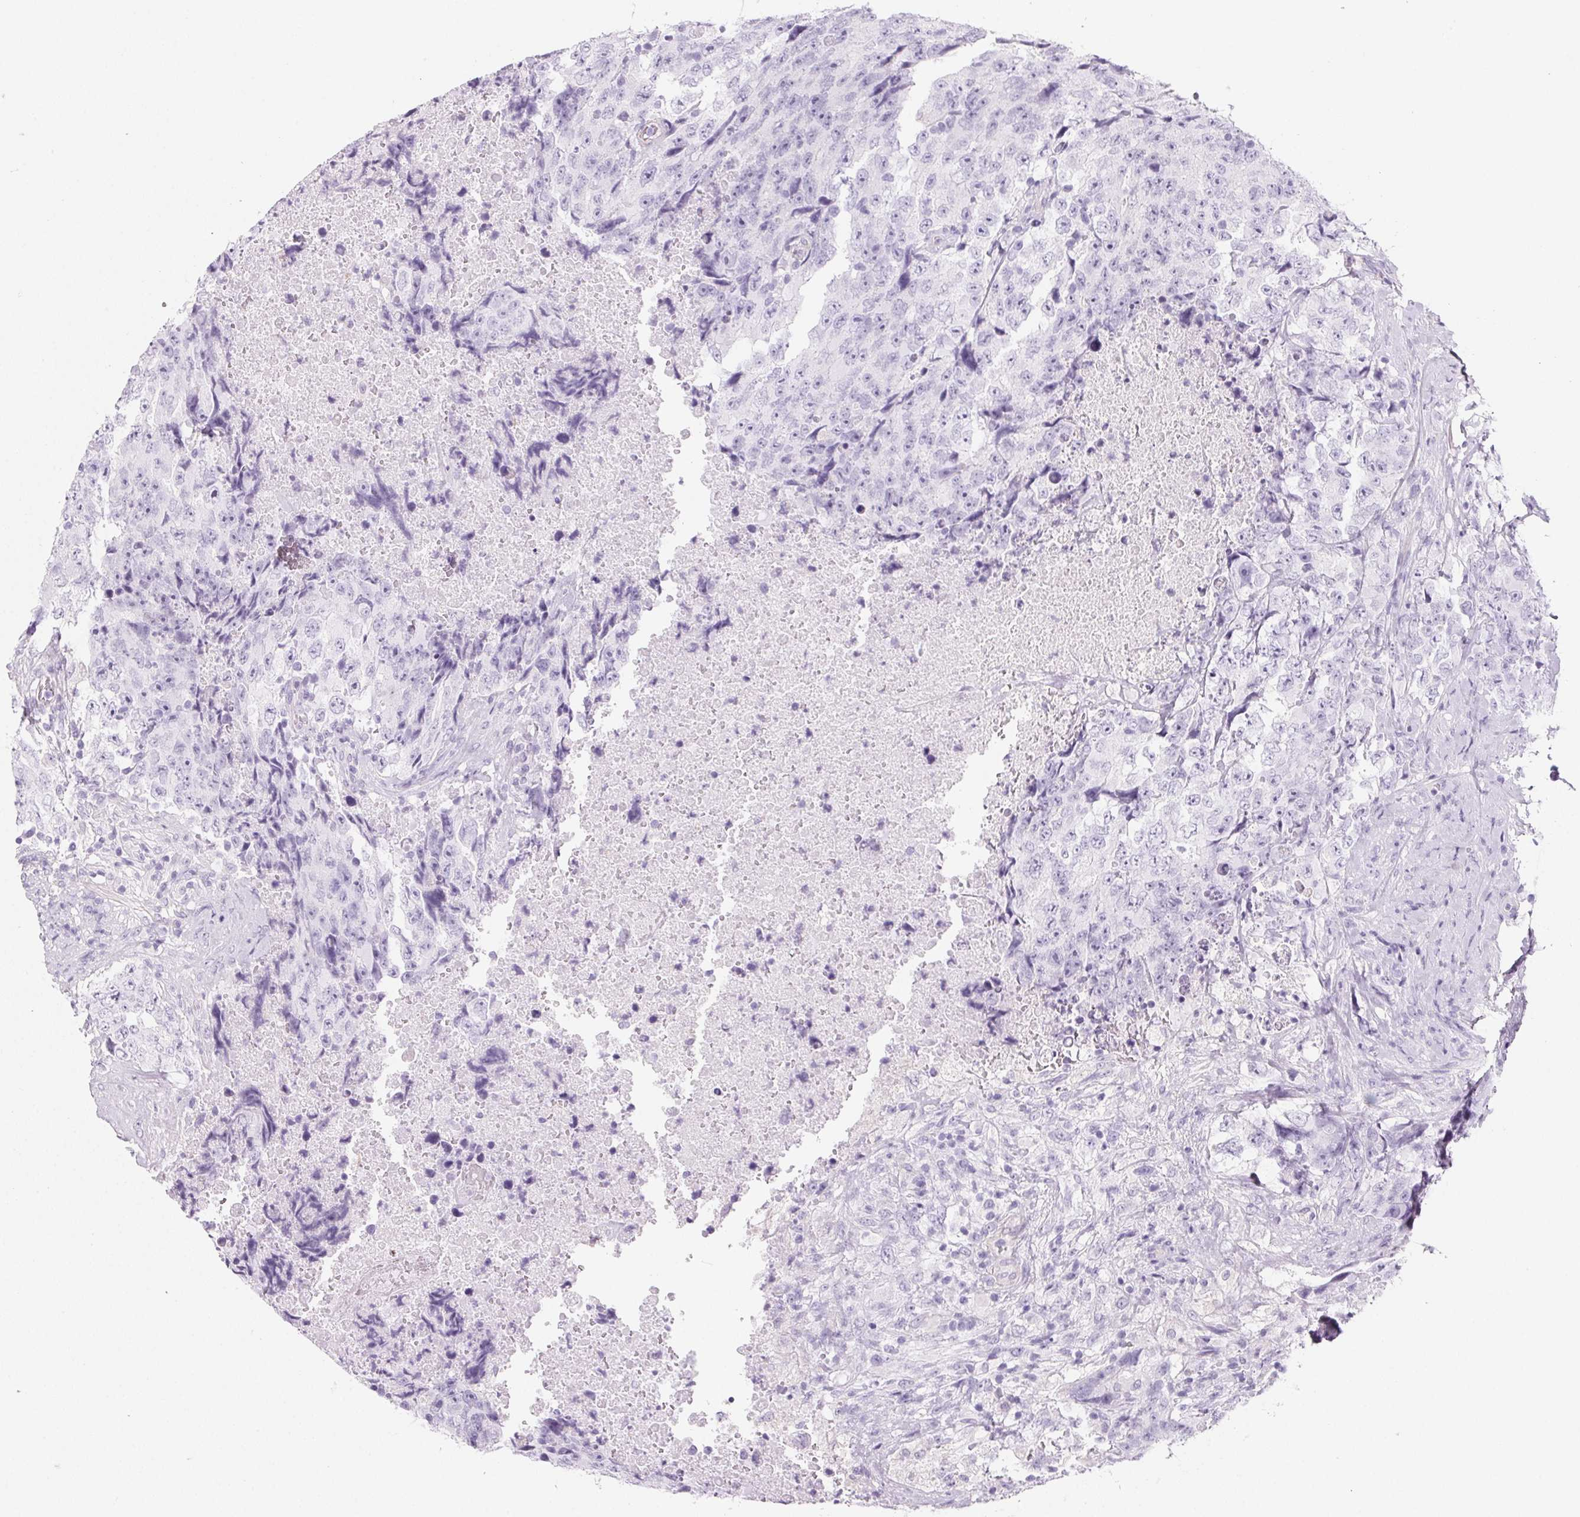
{"staining": {"intensity": "negative", "quantity": "none", "location": "none"}, "tissue": "testis cancer", "cell_type": "Tumor cells", "image_type": "cancer", "snomed": [{"axis": "morphology", "description": "Carcinoma, Embryonal, NOS"}, {"axis": "topography", "description": "Testis"}], "caption": "The IHC image has no significant staining in tumor cells of embryonal carcinoma (testis) tissue. (DAB immunohistochemistry, high magnification).", "gene": "PRSS3", "patient": {"sex": "male", "age": 24}}